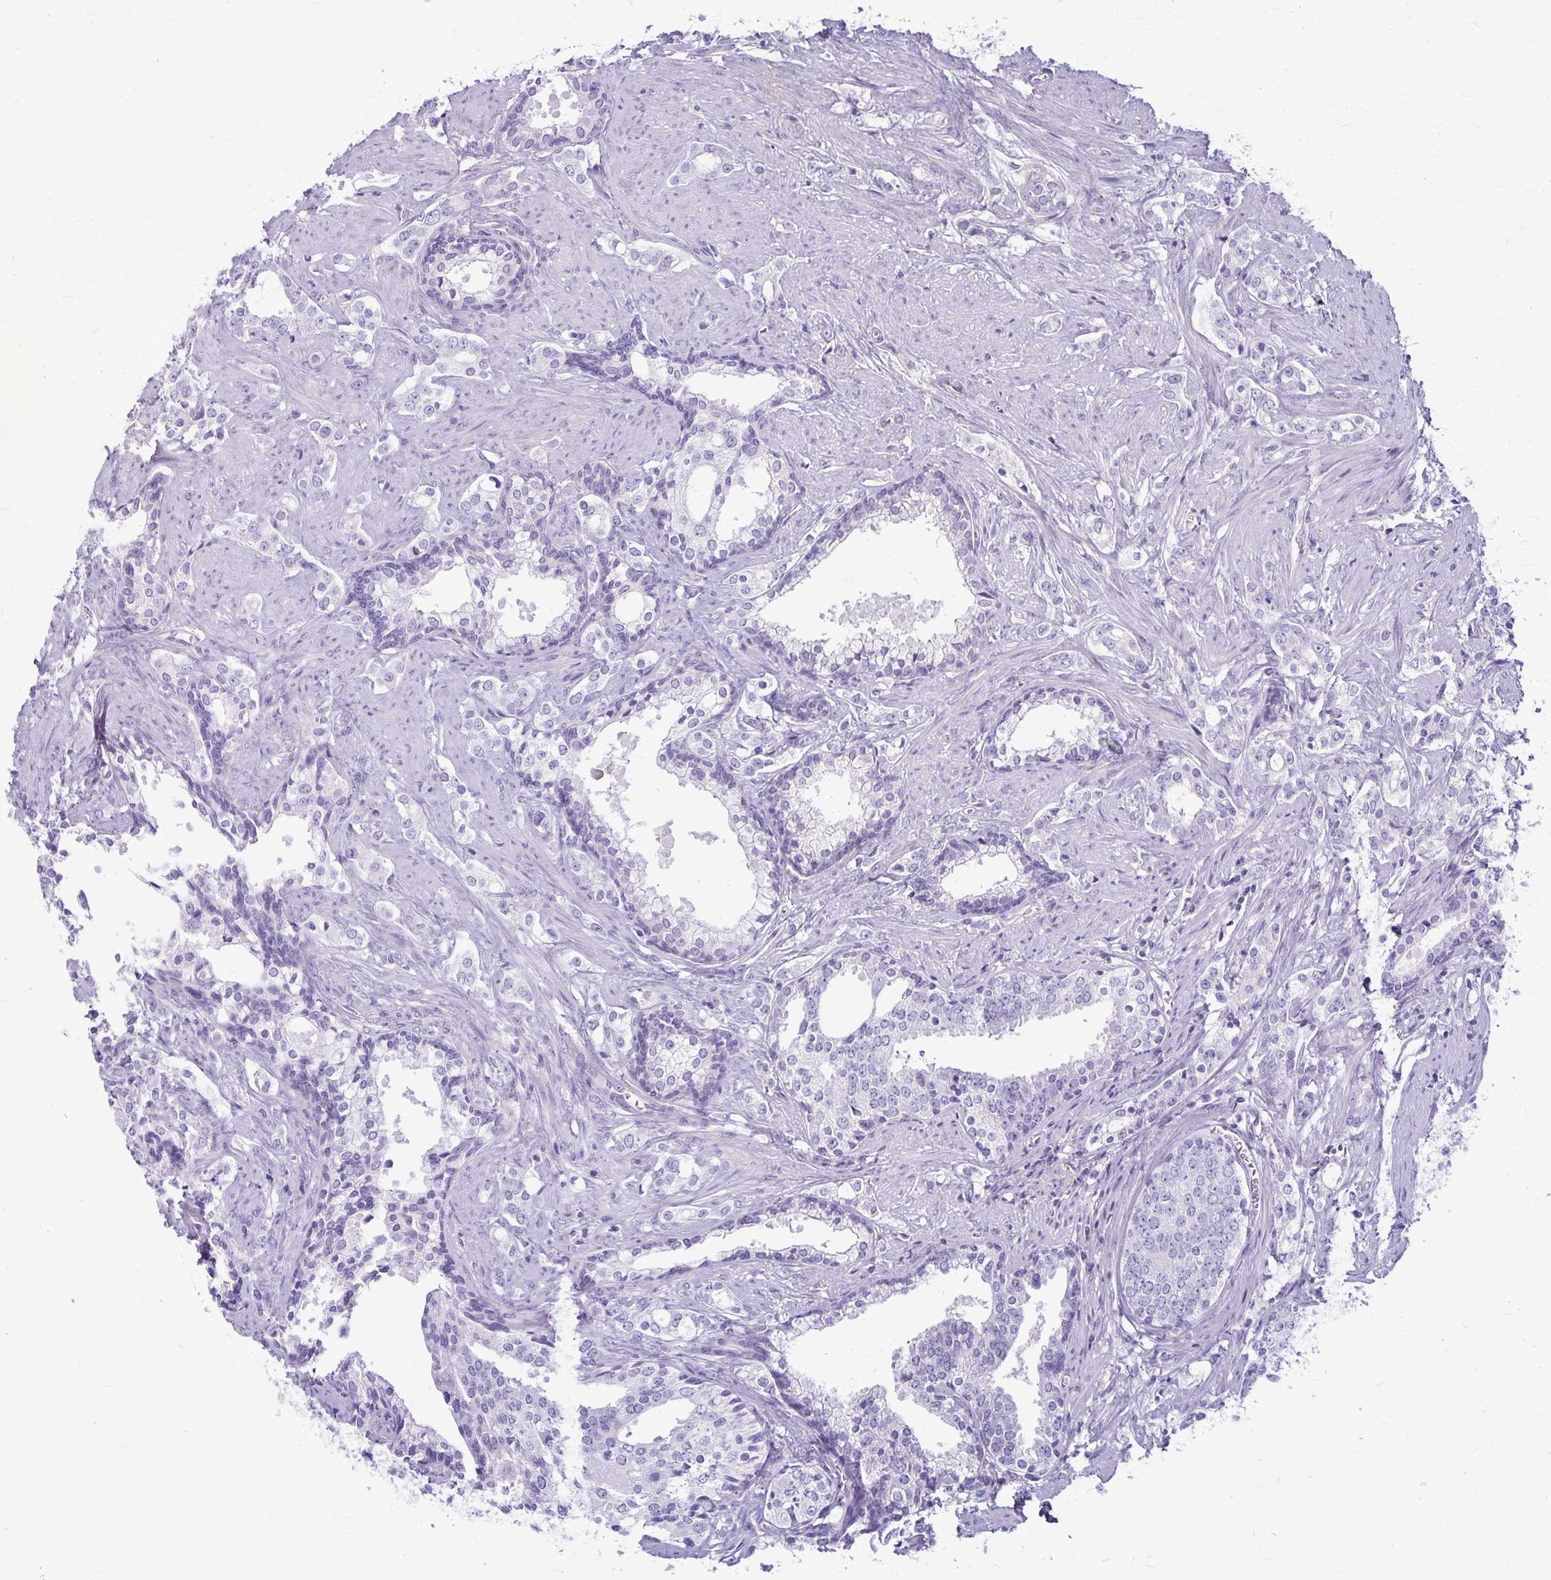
{"staining": {"intensity": "negative", "quantity": "none", "location": "none"}, "tissue": "prostate cancer", "cell_type": "Tumor cells", "image_type": "cancer", "snomed": [{"axis": "morphology", "description": "Adenocarcinoma, Medium grade"}, {"axis": "topography", "description": "Prostate"}], "caption": "This micrograph is of prostate cancer stained with IHC to label a protein in brown with the nuclei are counter-stained blue. There is no staining in tumor cells.", "gene": "GP9", "patient": {"sex": "male", "age": 57}}